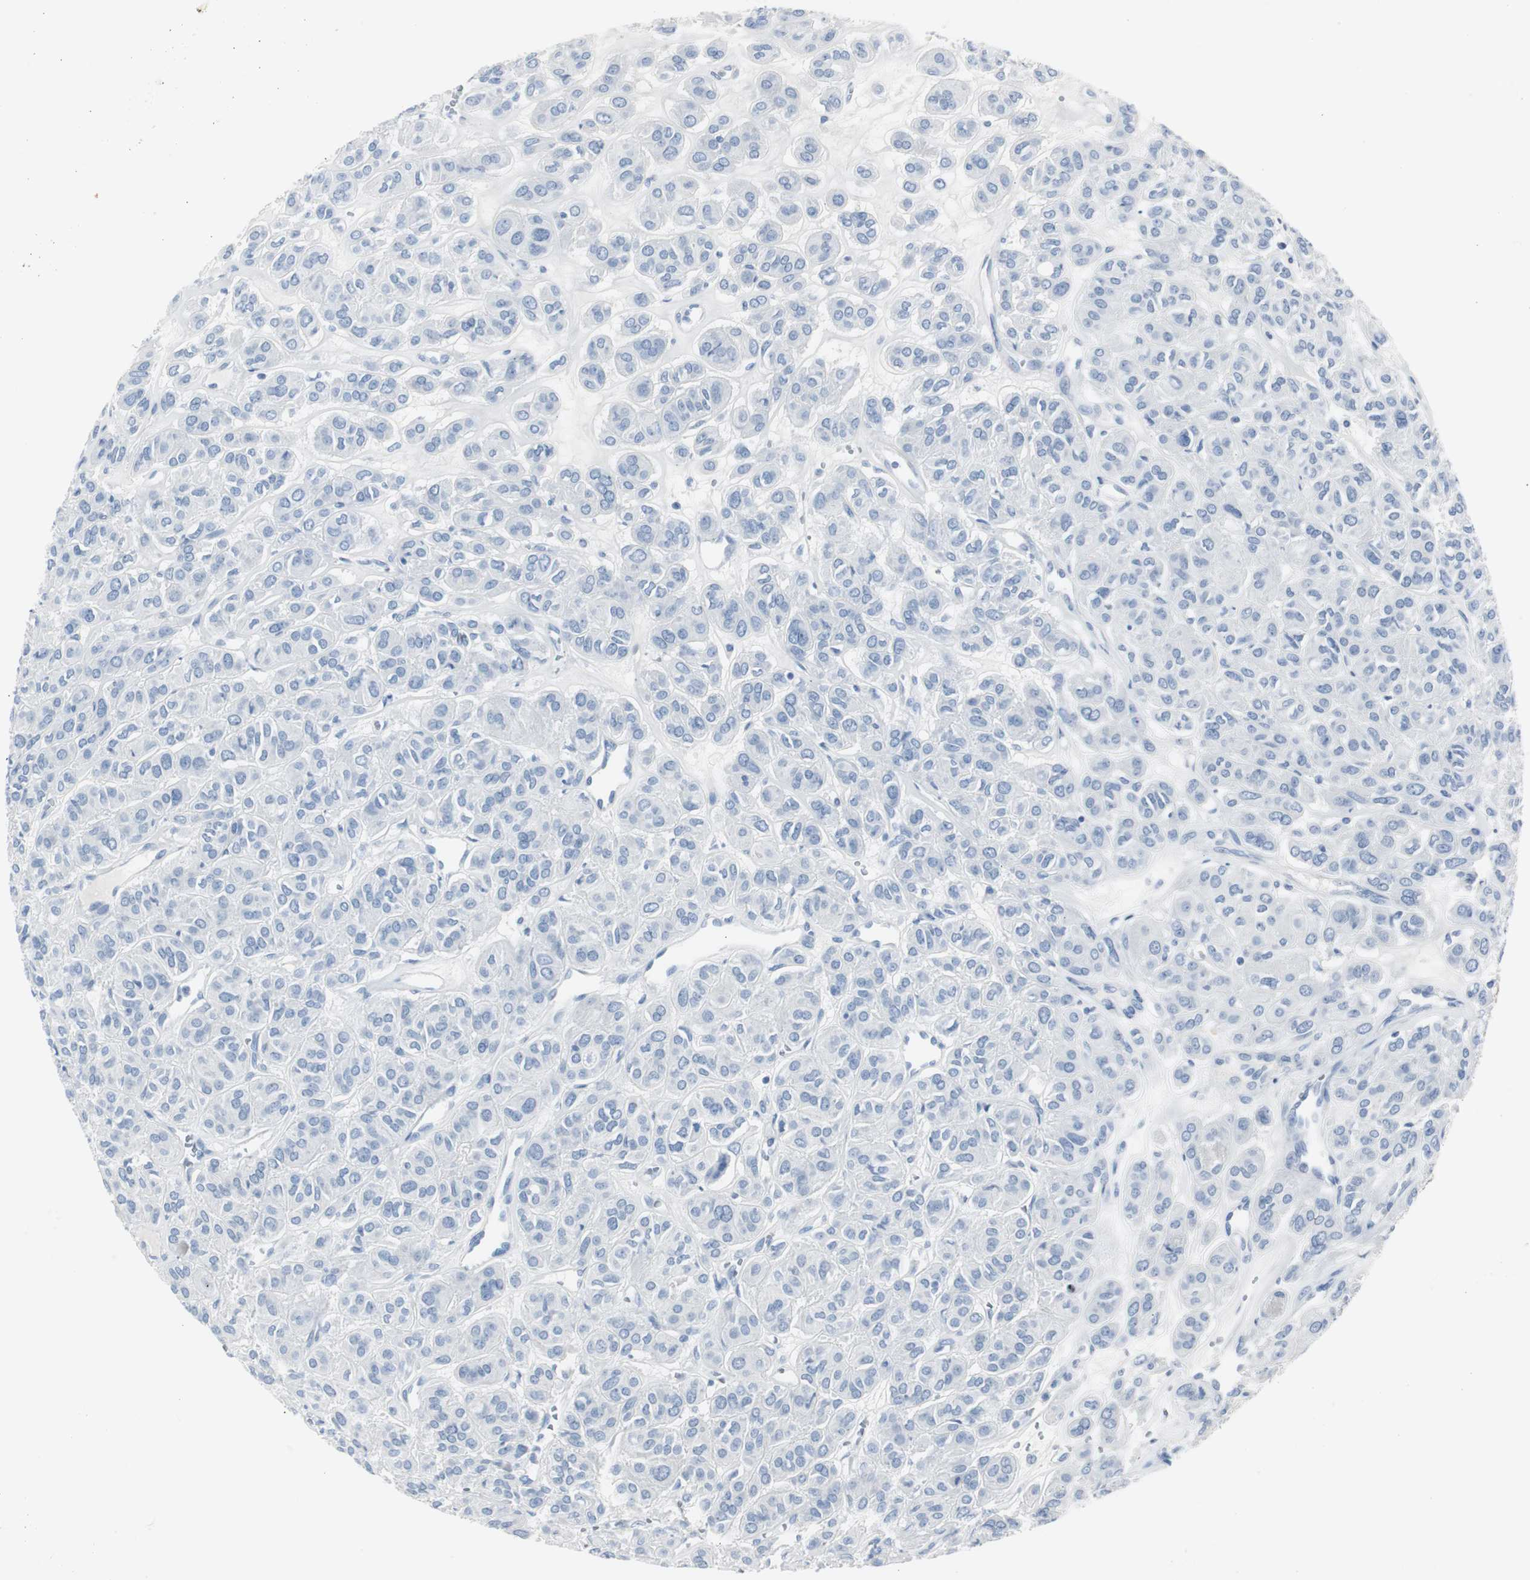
{"staining": {"intensity": "negative", "quantity": "none", "location": "none"}, "tissue": "thyroid cancer", "cell_type": "Tumor cells", "image_type": "cancer", "snomed": [{"axis": "morphology", "description": "Follicular adenoma carcinoma, NOS"}, {"axis": "topography", "description": "Thyroid gland"}], "caption": "Protein analysis of thyroid follicular adenoma carcinoma reveals no significant positivity in tumor cells.", "gene": "S100A7", "patient": {"sex": "female", "age": 71}}